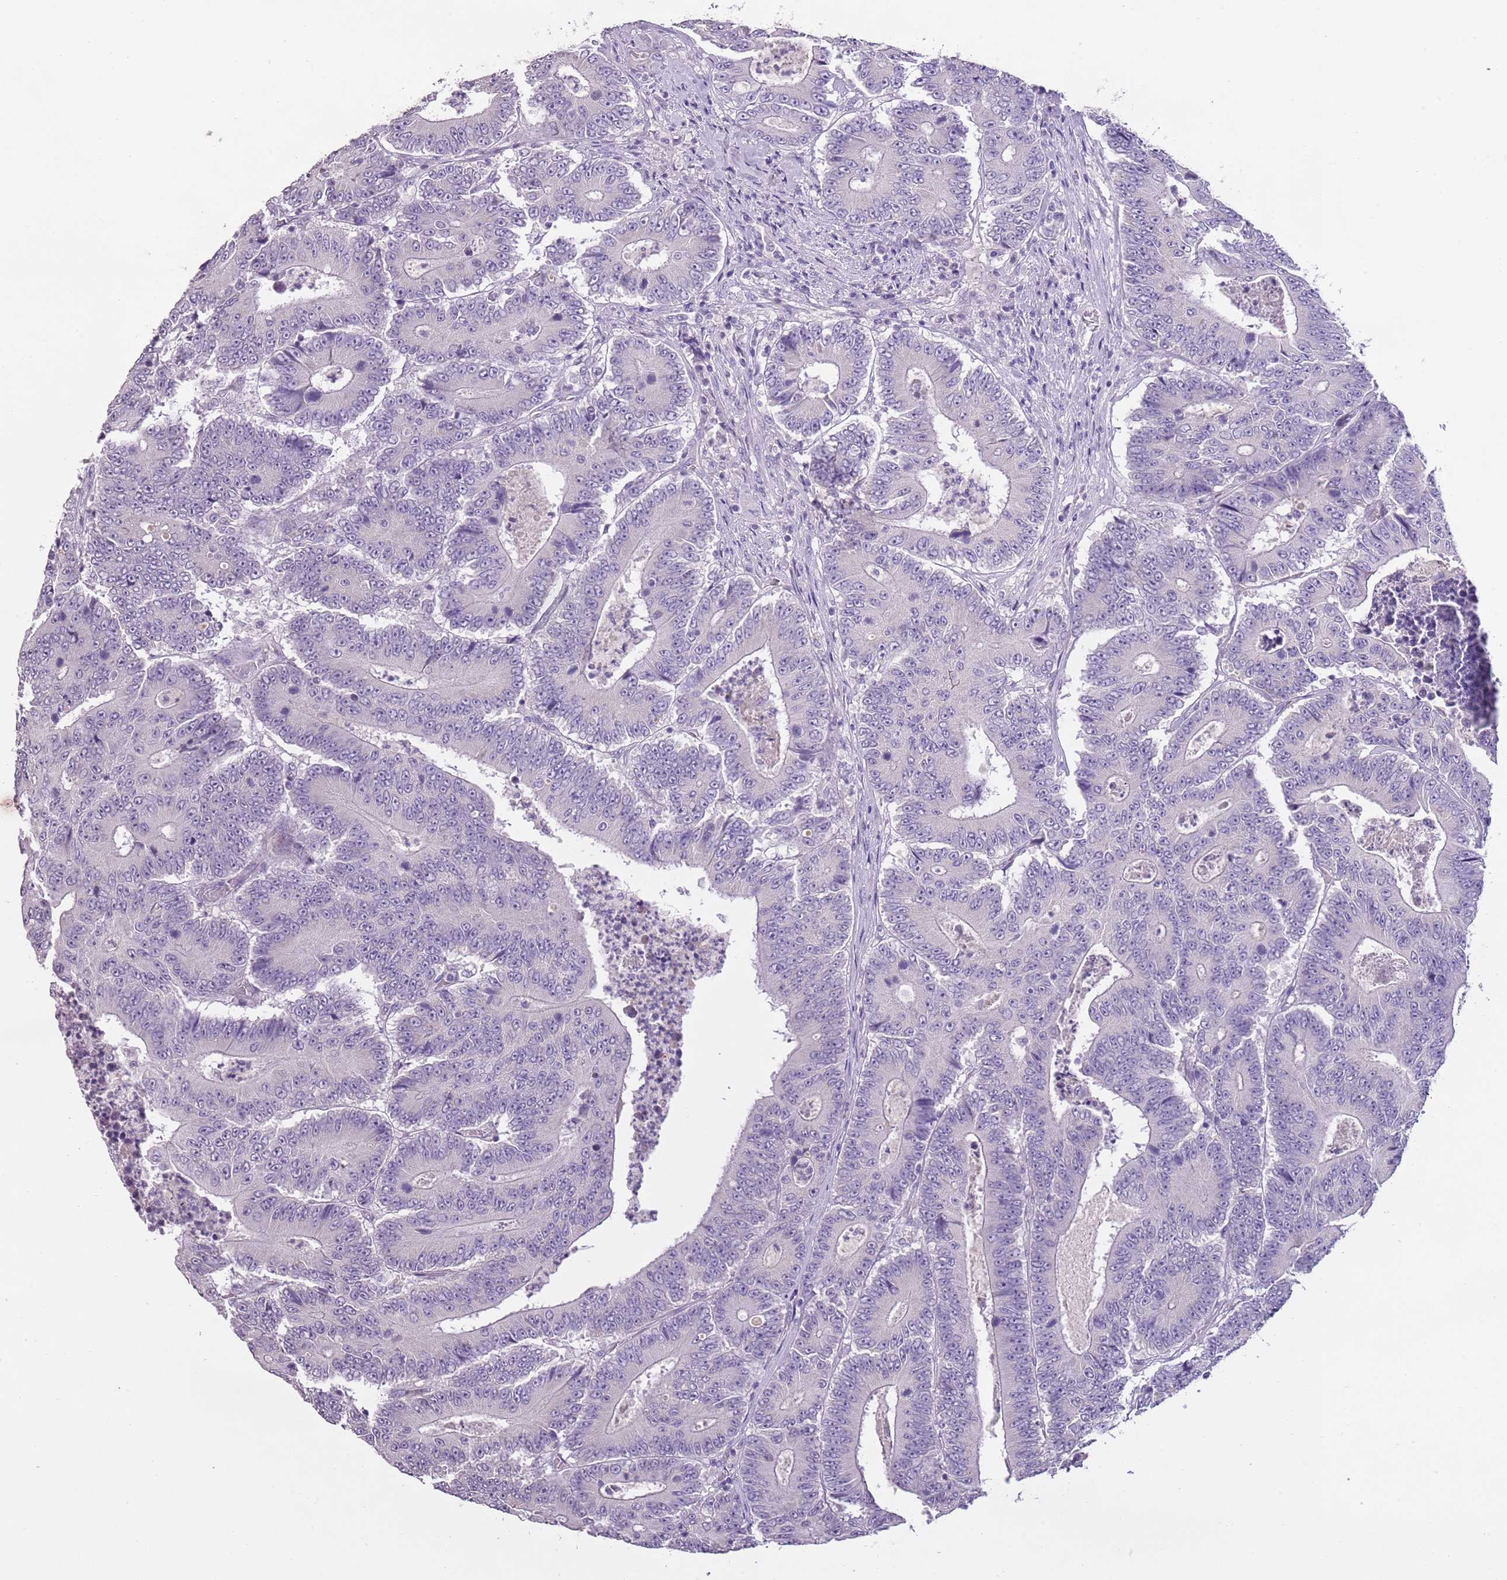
{"staining": {"intensity": "negative", "quantity": "none", "location": "none"}, "tissue": "colorectal cancer", "cell_type": "Tumor cells", "image_type": "cancer", "snomed": [{"axis": "morphology", "description": "Adenocarcinoma, NOS"}, {"axis": "topography", "description": "Colon"}], "caption": "Tumor cells show no significant protein staining in adenocarcinoma (colorectal).", "gene": "SLC35E3", "patient": {"sex": "male", "age": 83}}